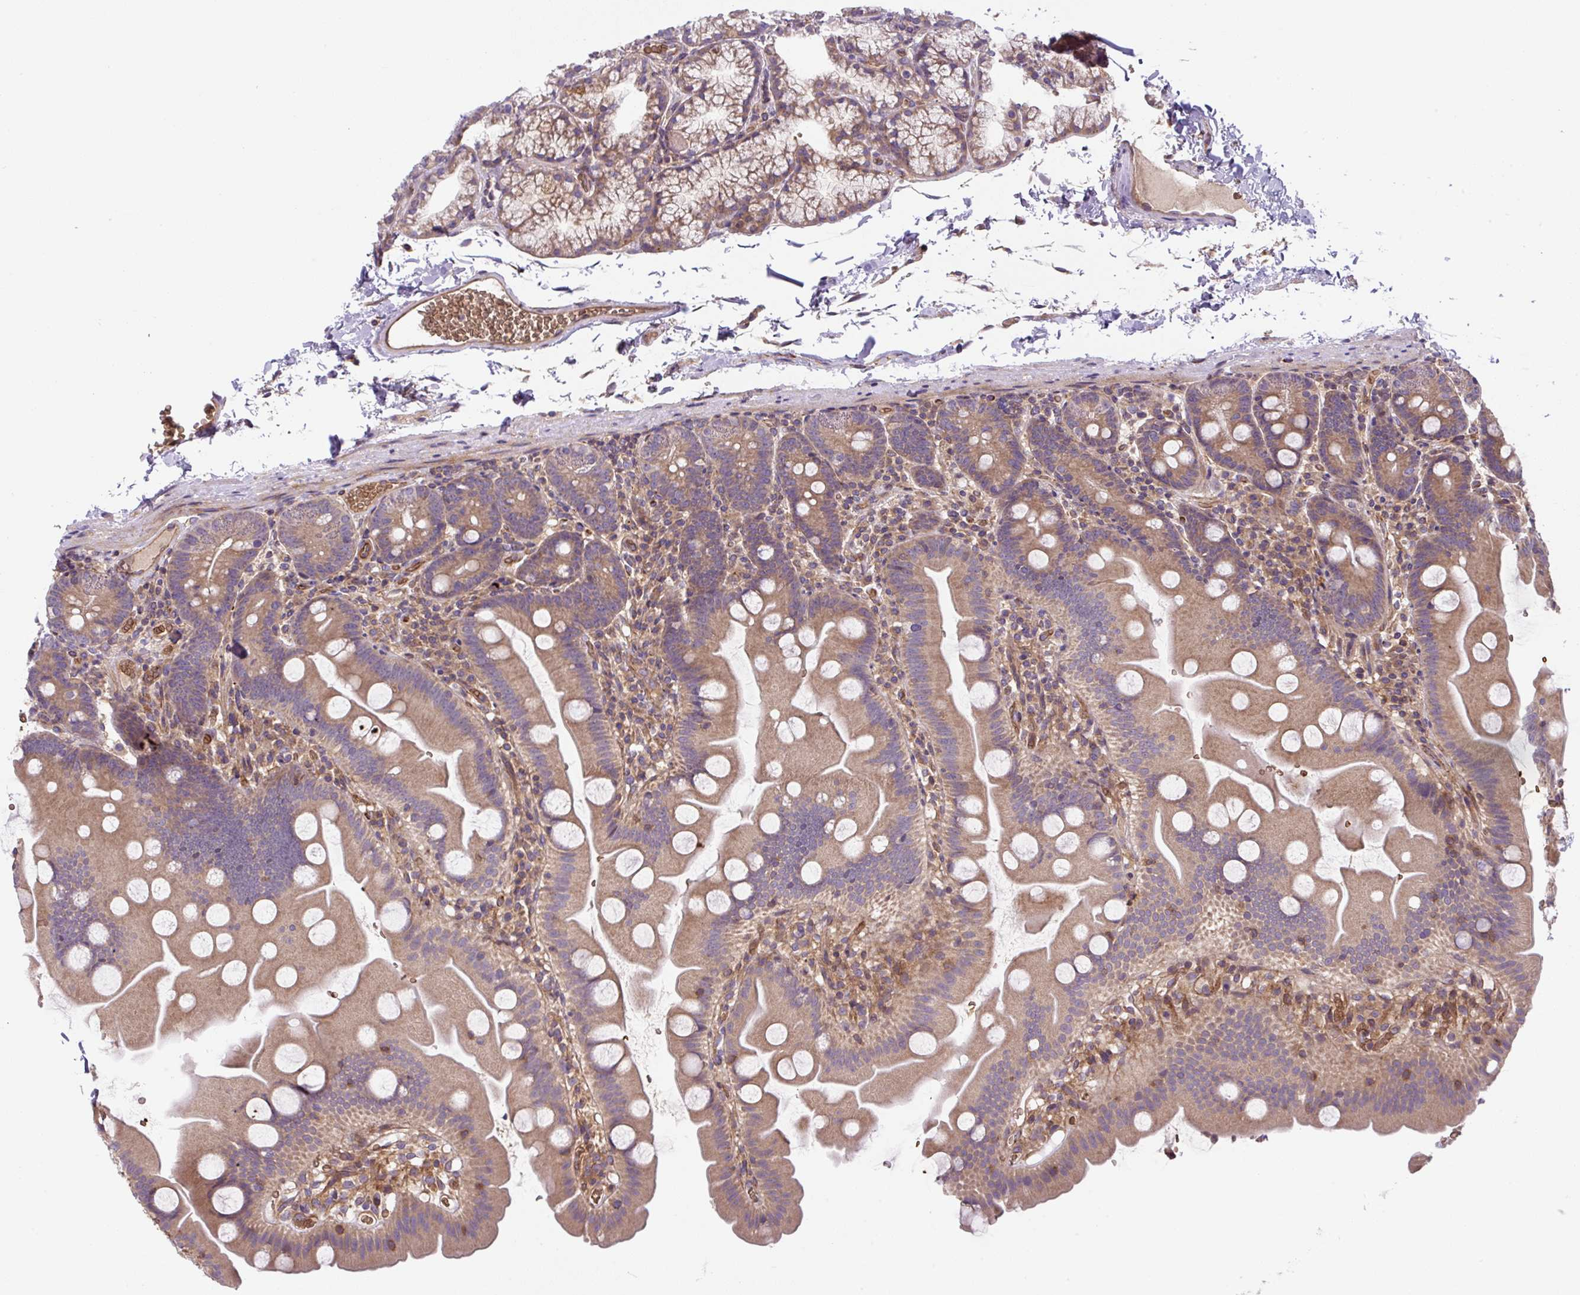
{"staining": {"intensity": "moderate", "quantity": ">75%", "location": "cytoplasmic/membranous"}, "tissue": "small intestine", "cell_type": "Glandular cells", "image_type": "normal", "snomed": [{"axis": "morphology", "description": "Normal tissue, NOS"}, {"axis": "topography", "description": "Small intestine"}], "caption": "Protein expression analysis of normal human small intestine reveals moderate cytoplasmic/membranous positivity in about >75% of glandular cells.", "gene": "APOBEC3D", "patient": {"sex": "female", "age": 68}}